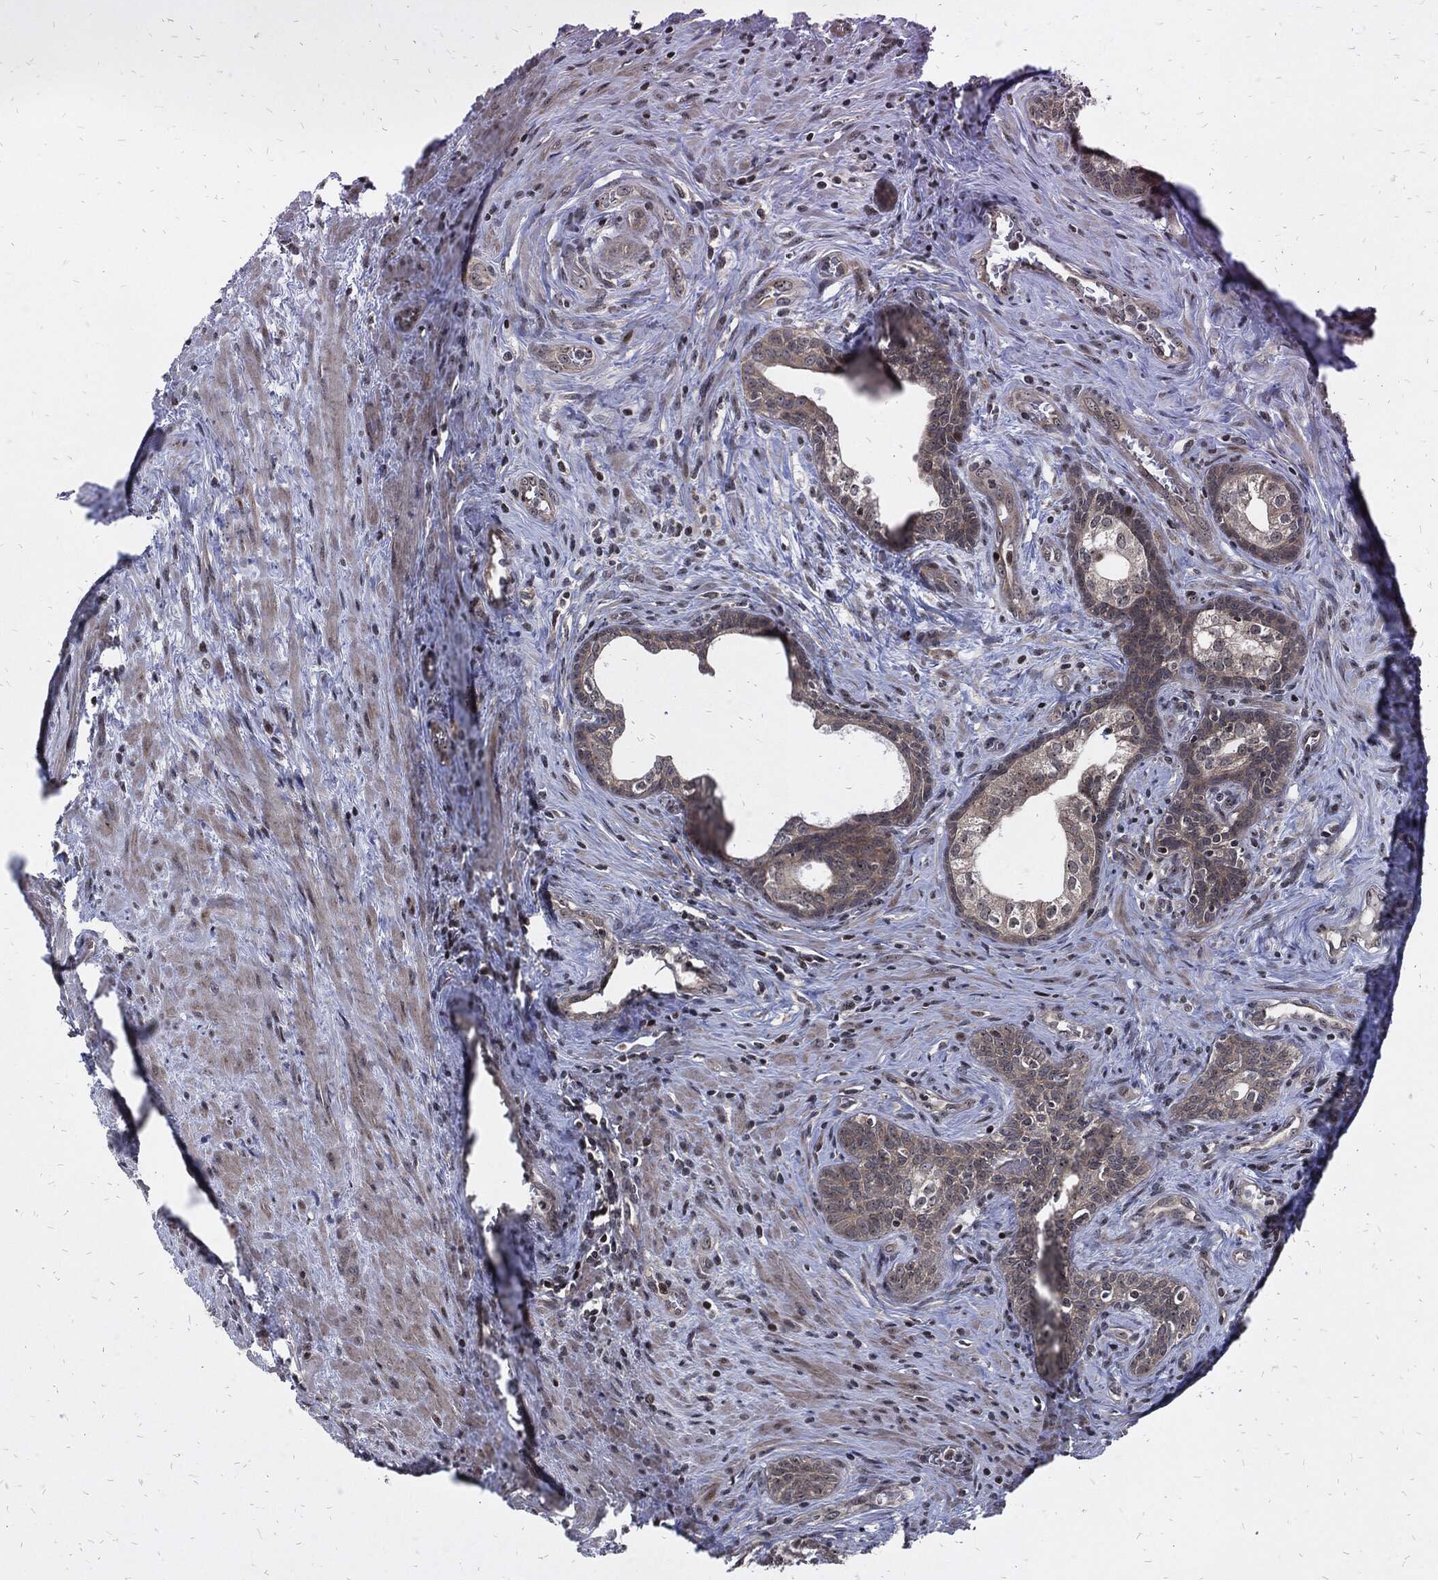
{"staining": {"intensity": "weak", "quantity": "25%-75%", "location": "cytoplasmic/membranous"}, "tissue": "prostate cancer", "cell_type": "Tumor cells", "image_type": "cancer", "snomed": [{"axis": "morphology", "description": "Adenocarcinoma, NOS"}, {"axis": "morphology", "description": "Adenocarcinoma, High grade"}, {"axis": "topography", "description": "Prostate"}], "caption": "DAB immunohistochemical staining of prostate cancer reveals weak cytoplasmic/membranous protein staining in about 25%-75% of tumor cells. (Stains: DAB (3,3'-diaminobenzidine) in brown, nuclei in blue, Microscopy: brightfield microscopy at high magnification).", "gene": "ZNF775", "patient": {"sex": "male", "age": 61}}